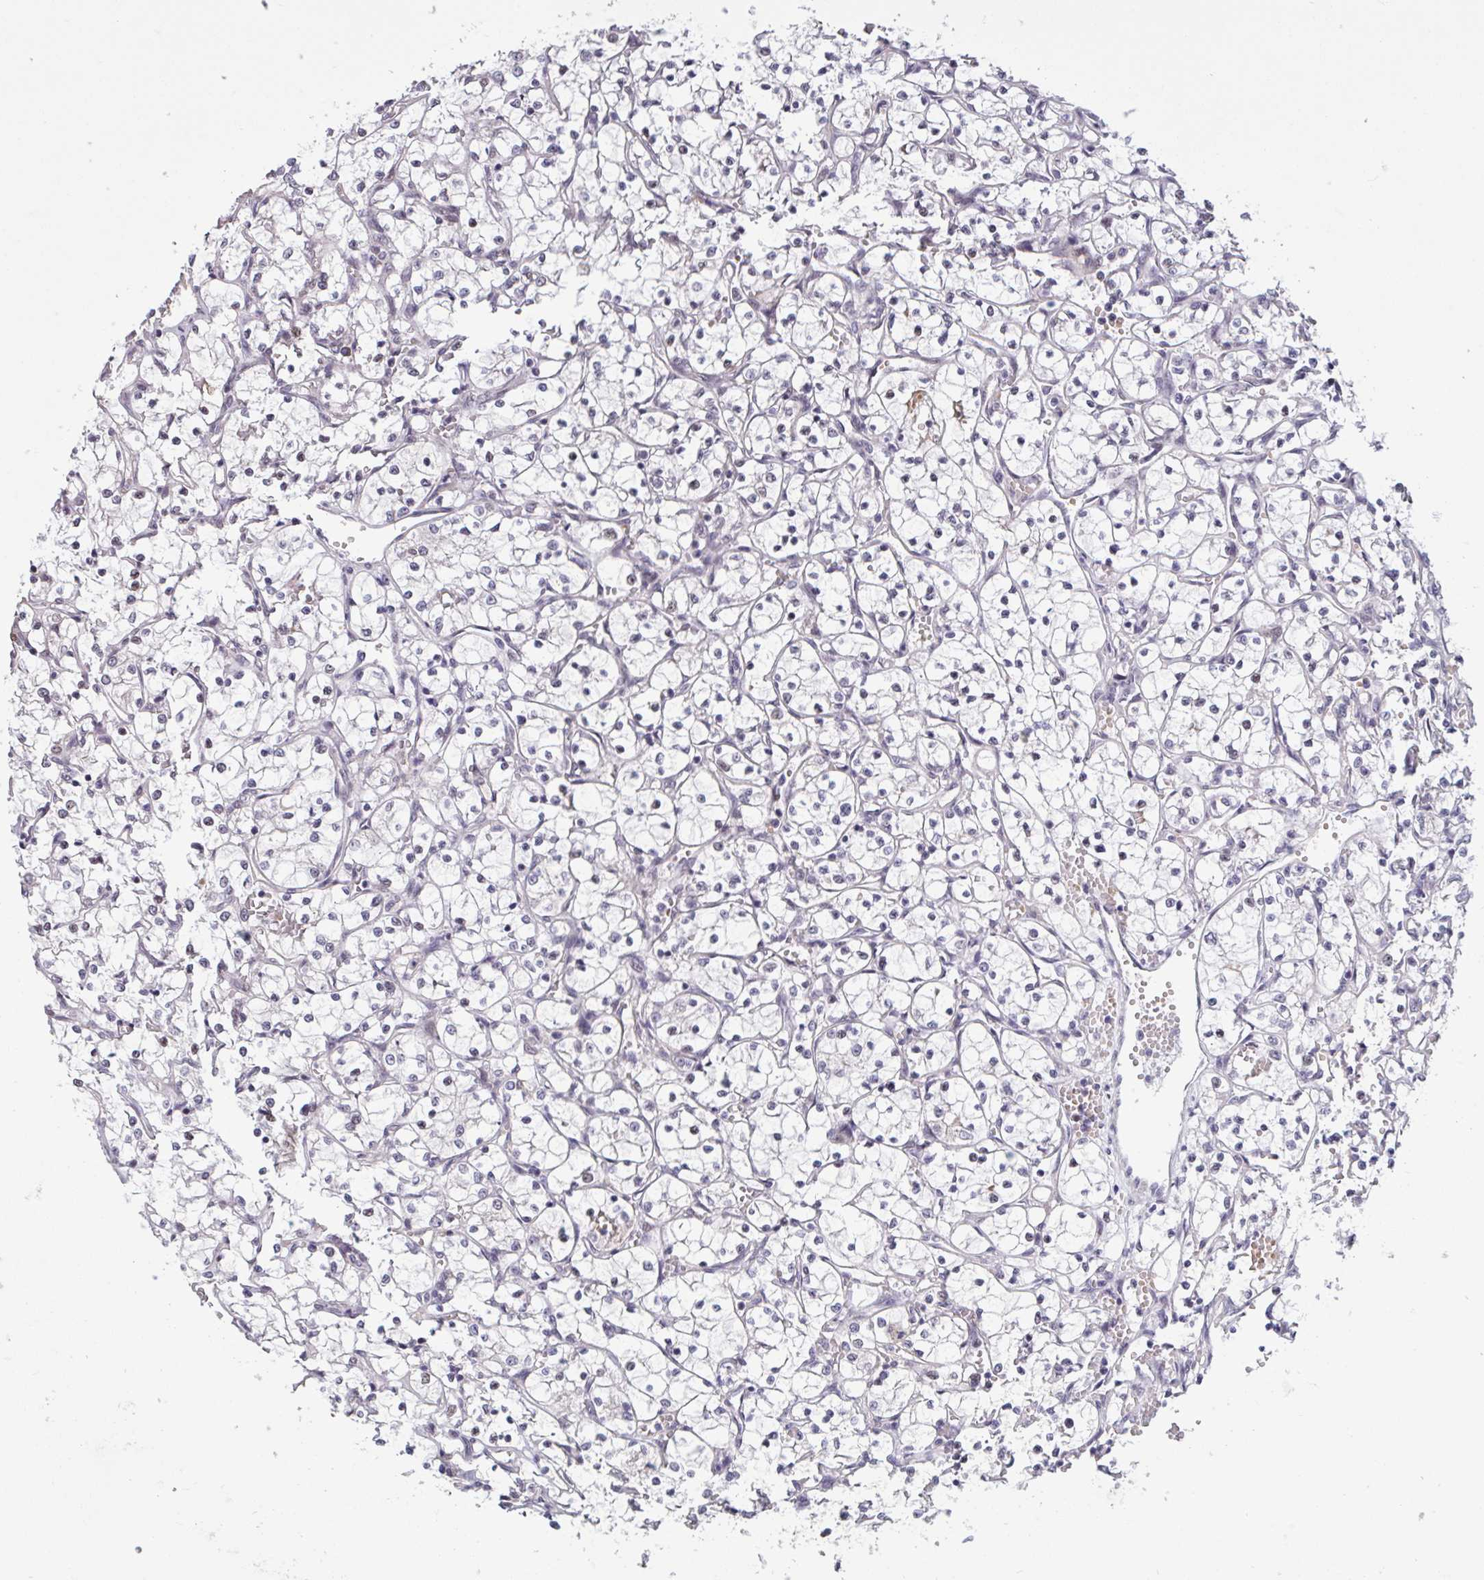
{"staining": {"intensity": "negative", "quantity": "none", "location": "none"}, "tissue": "renal cancer", "cell_type": "Tumor cells", "image_type": "cancer", "snomed": [{"axis": "morphology", "description": "Adenocarcinoma, NOS"}, {"axis": "topography", "description": "Kidney"}], "caption": "IHC of renal adenocarcinoma exhibits no staining in tumor cells. (DAB (3,3'-diaminobenzidine) immunohistochemistry (IHC) with hematoxylin counter stain).", "gene": "ZNF414", "patient": {"sex": "female", "age": 69}}